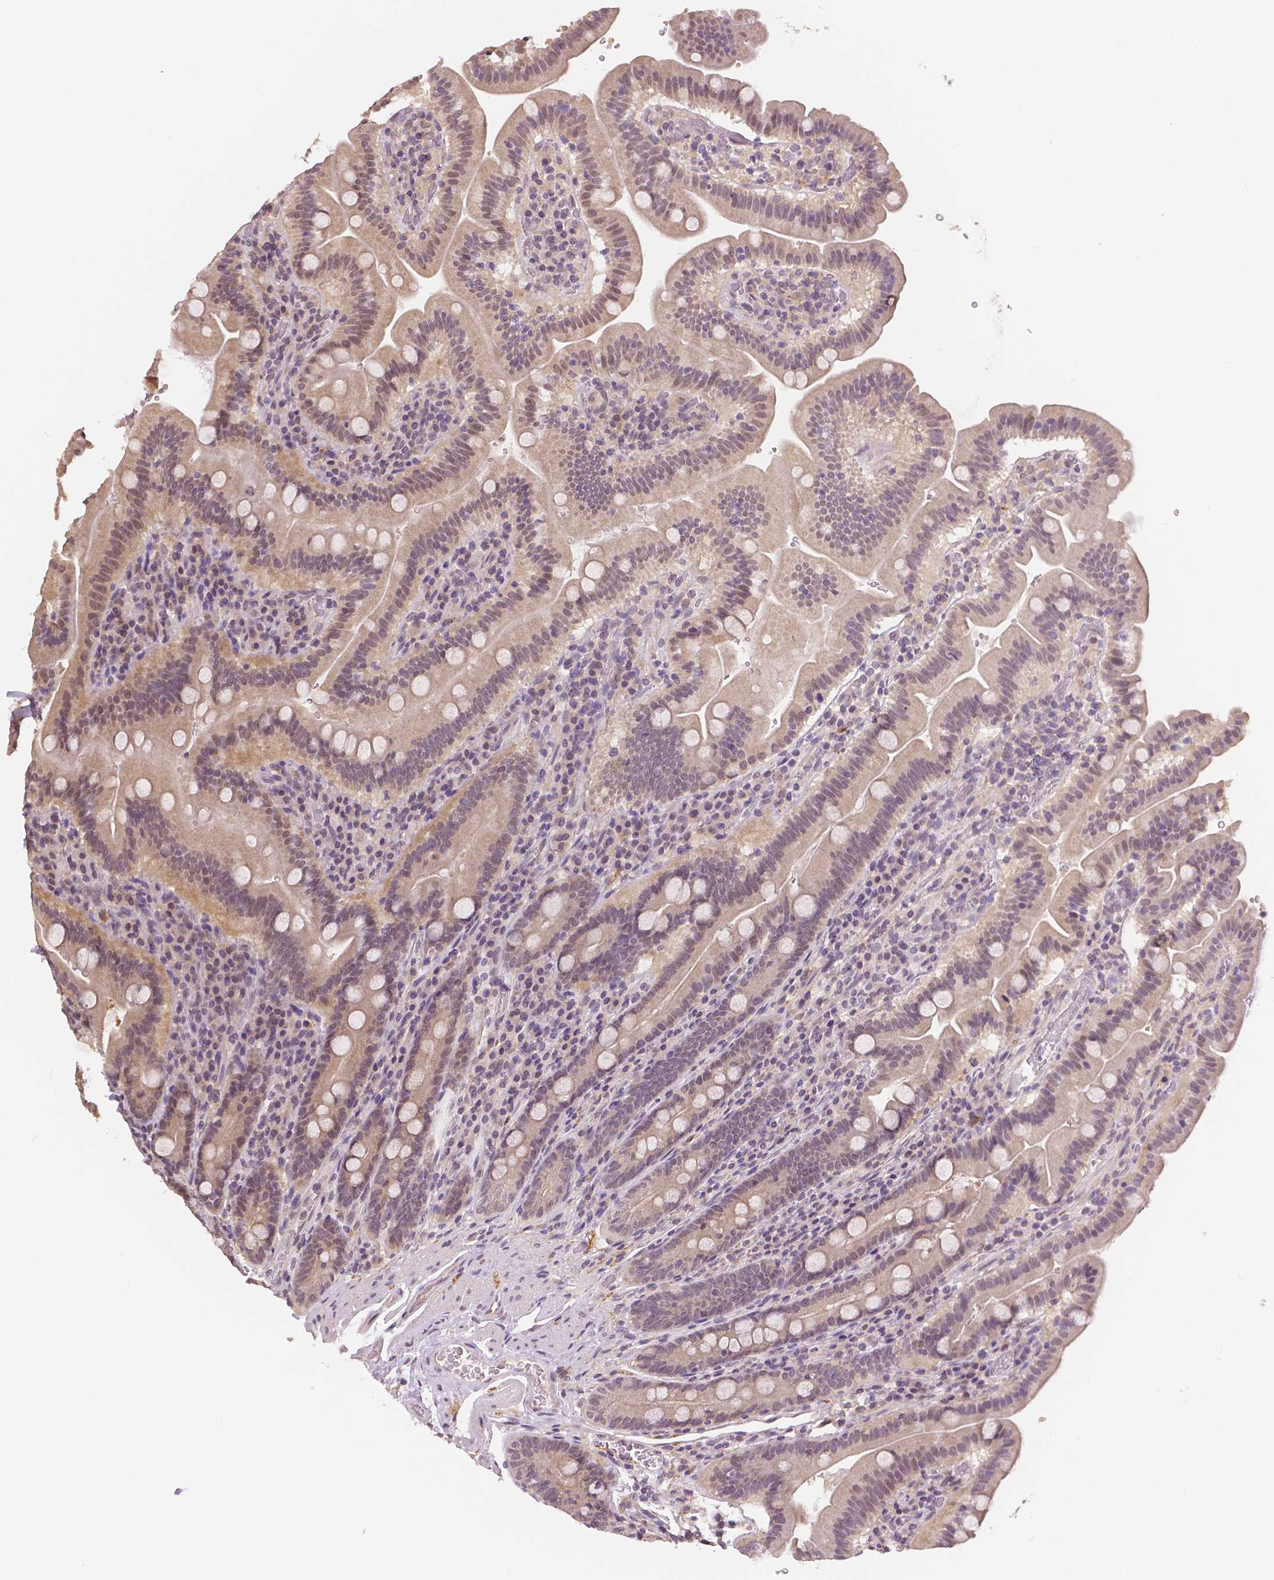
{"staining": {"intensity": "weak", "quantity": "25%-75%", "location": "cytoplasmic/membranous"}, "tissue": "small intestine", "cell_type": "Glandular cells", "image_type": "normal", "snomed": [{"axis": "morphology", "description": "Normal tissue, NOS"}, {"axis": "topography", "description": "Small intestine"}], "caption": "A brown stain labels weak cytoplasmic/membranous staining of a protein in glandular cells of benign small intestine.", "gene": "MAP1LC3B", "patient": {"sex": "male", "age": 26}}